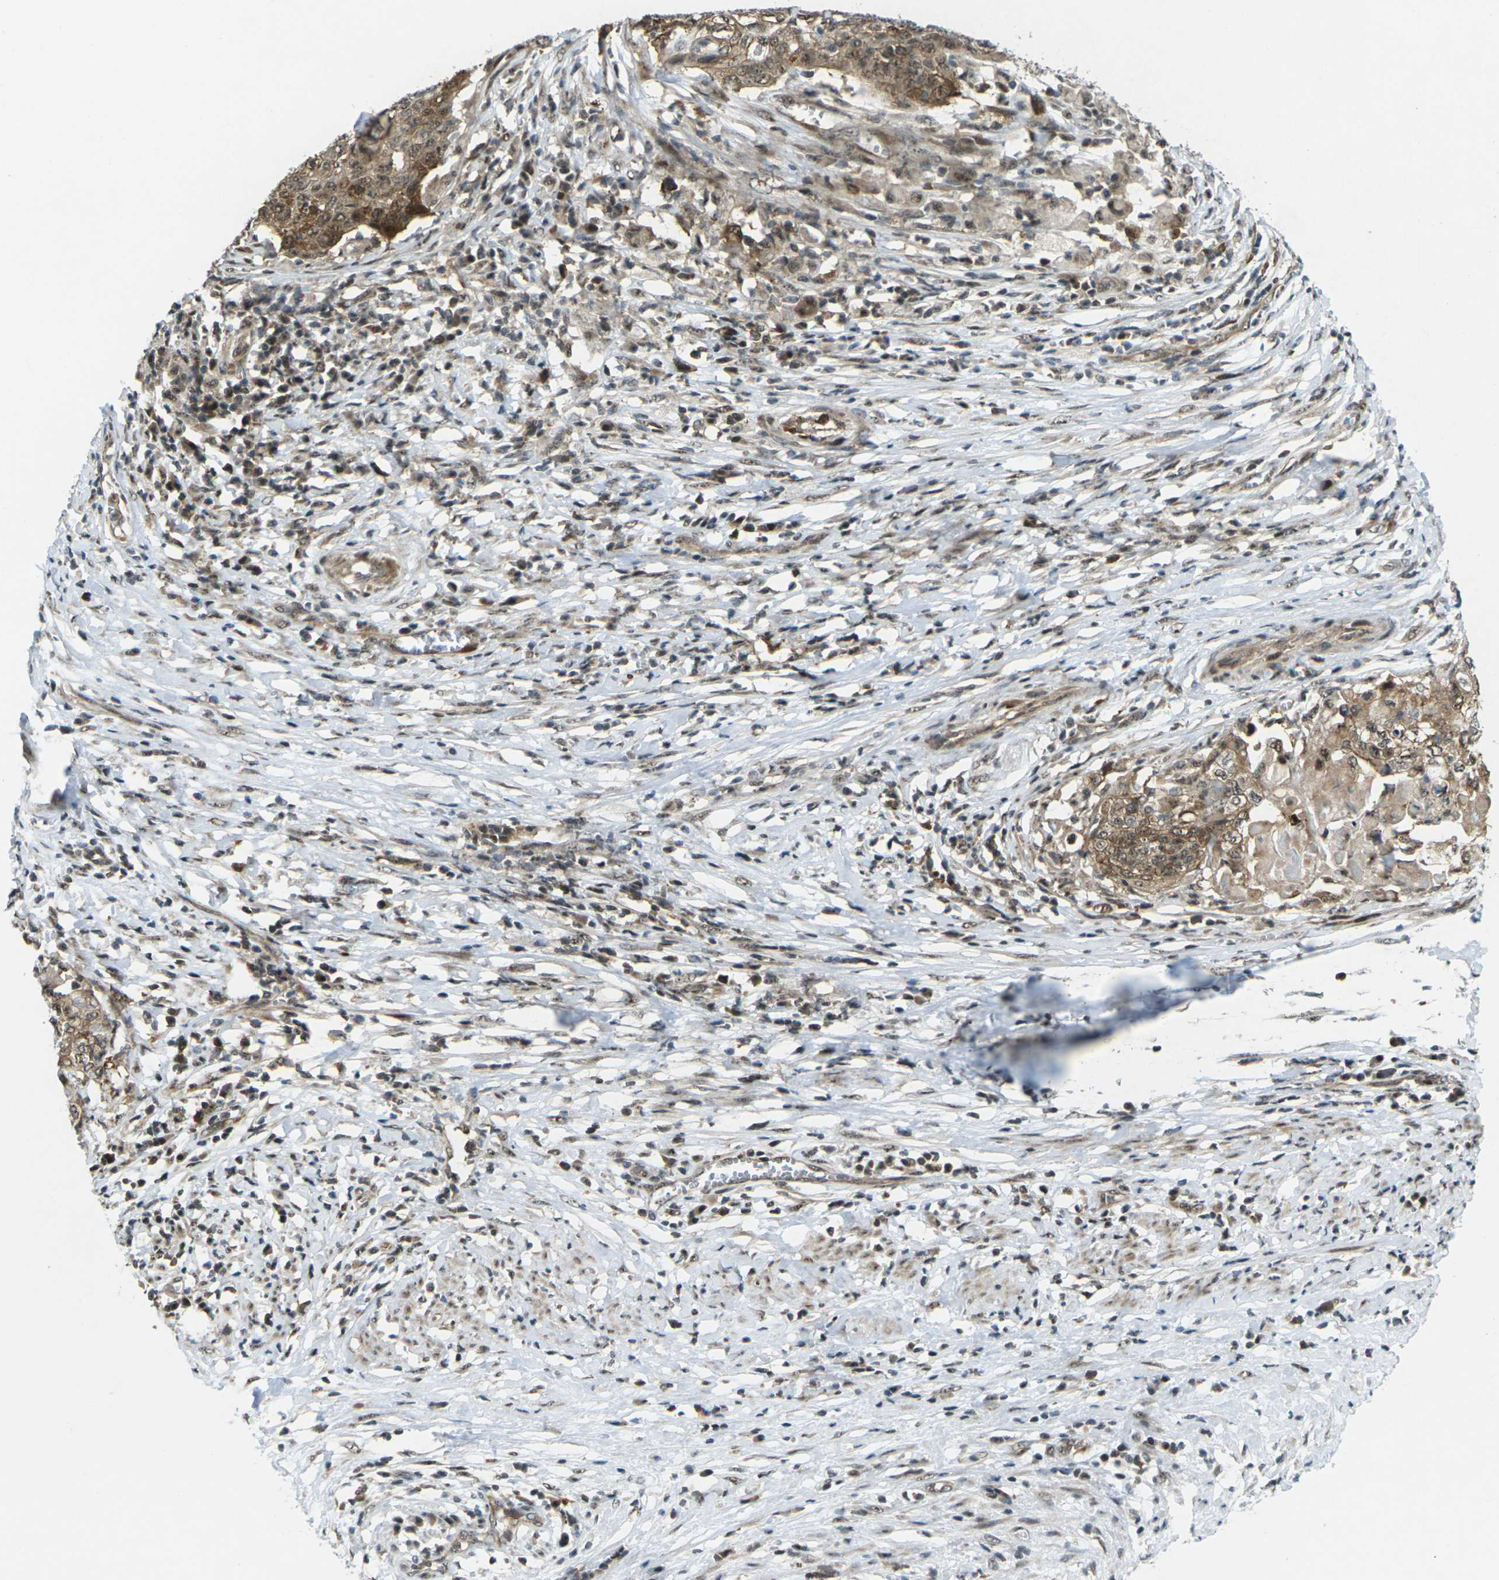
{"staining": {"intensity": "moderate", "quantity": ">75%", "location": "cytoplasmic/membranous,nuclear"}, "tissue": "cervical cancer", "cell_type": "Tumor cells", "image_type": "cancer", "snomed": [{"axis": "morphology", "description": "Squamous cell carcinoma, NOS"}, {"axis": "topography", "description": "Cervix"}], "caption": "Moderate cytoplasmic/membranous and nuclear expression for a protein is appreciated in approximately >75% of tumor cells of squamous cell carcinoma (cervical) using immunohistochemistry (IHC).", "gene": "UBE2S", "patient": {"sex": "female", "age": 39}}